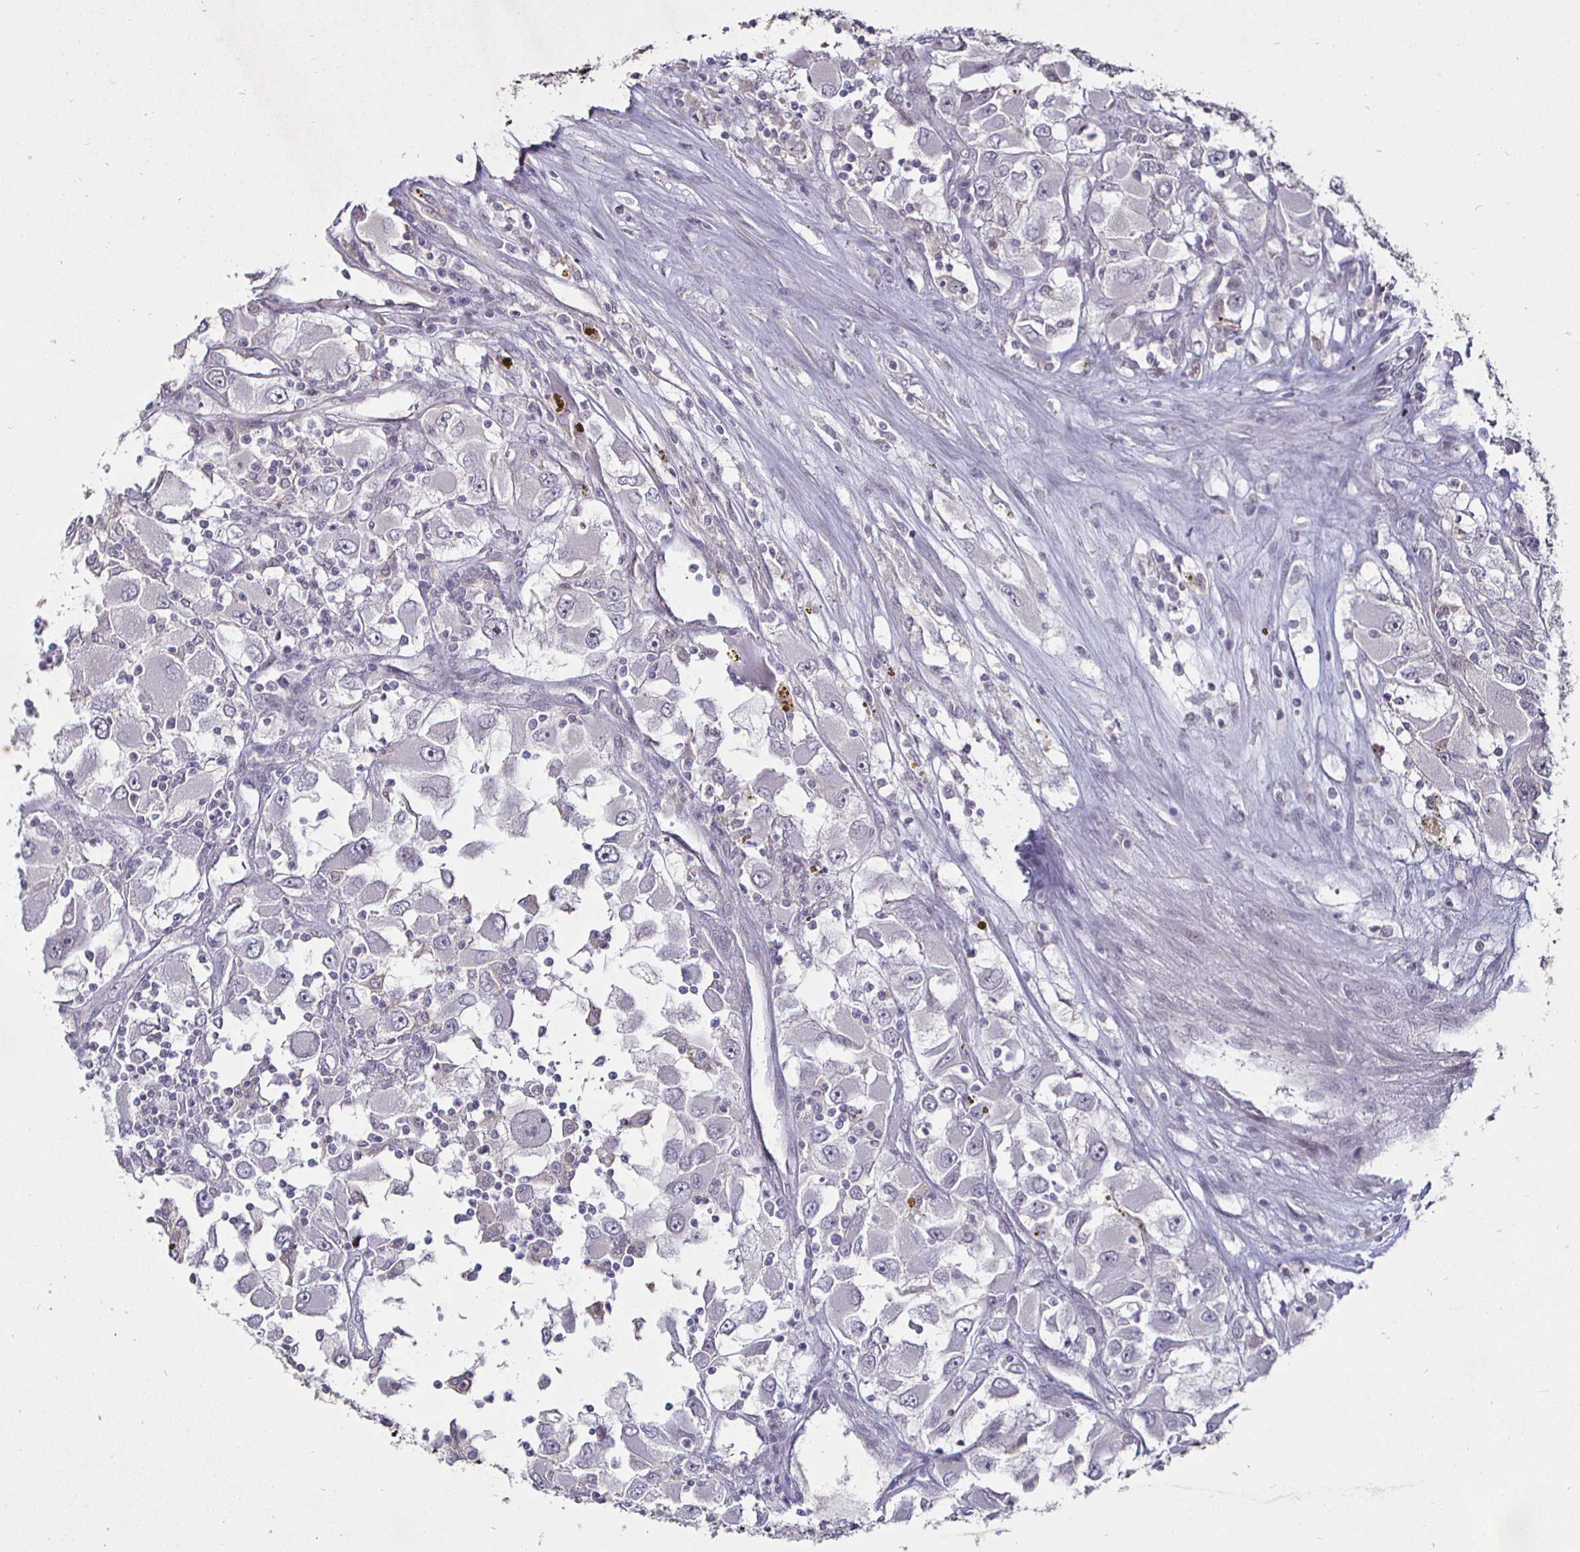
{"staining": {"intensity": "negative", "quantity": "none", "location": "none"}, "tissue": "renal cancer", "cell_type": "Tumor cells", "image_type": "cancer", "snomed": [{"axis": "morphology", "description": "Adenocarcinoma, NOS"}, {"axis": "topography", "description": "Kidney"}], "caption": "Immunohistochemical staining of renal cancer (adenocarcinoma) demonstrates no significant staining in tumor cells.", "gene": "MLH1", "patient": {"sex": "female", "age": 52}}